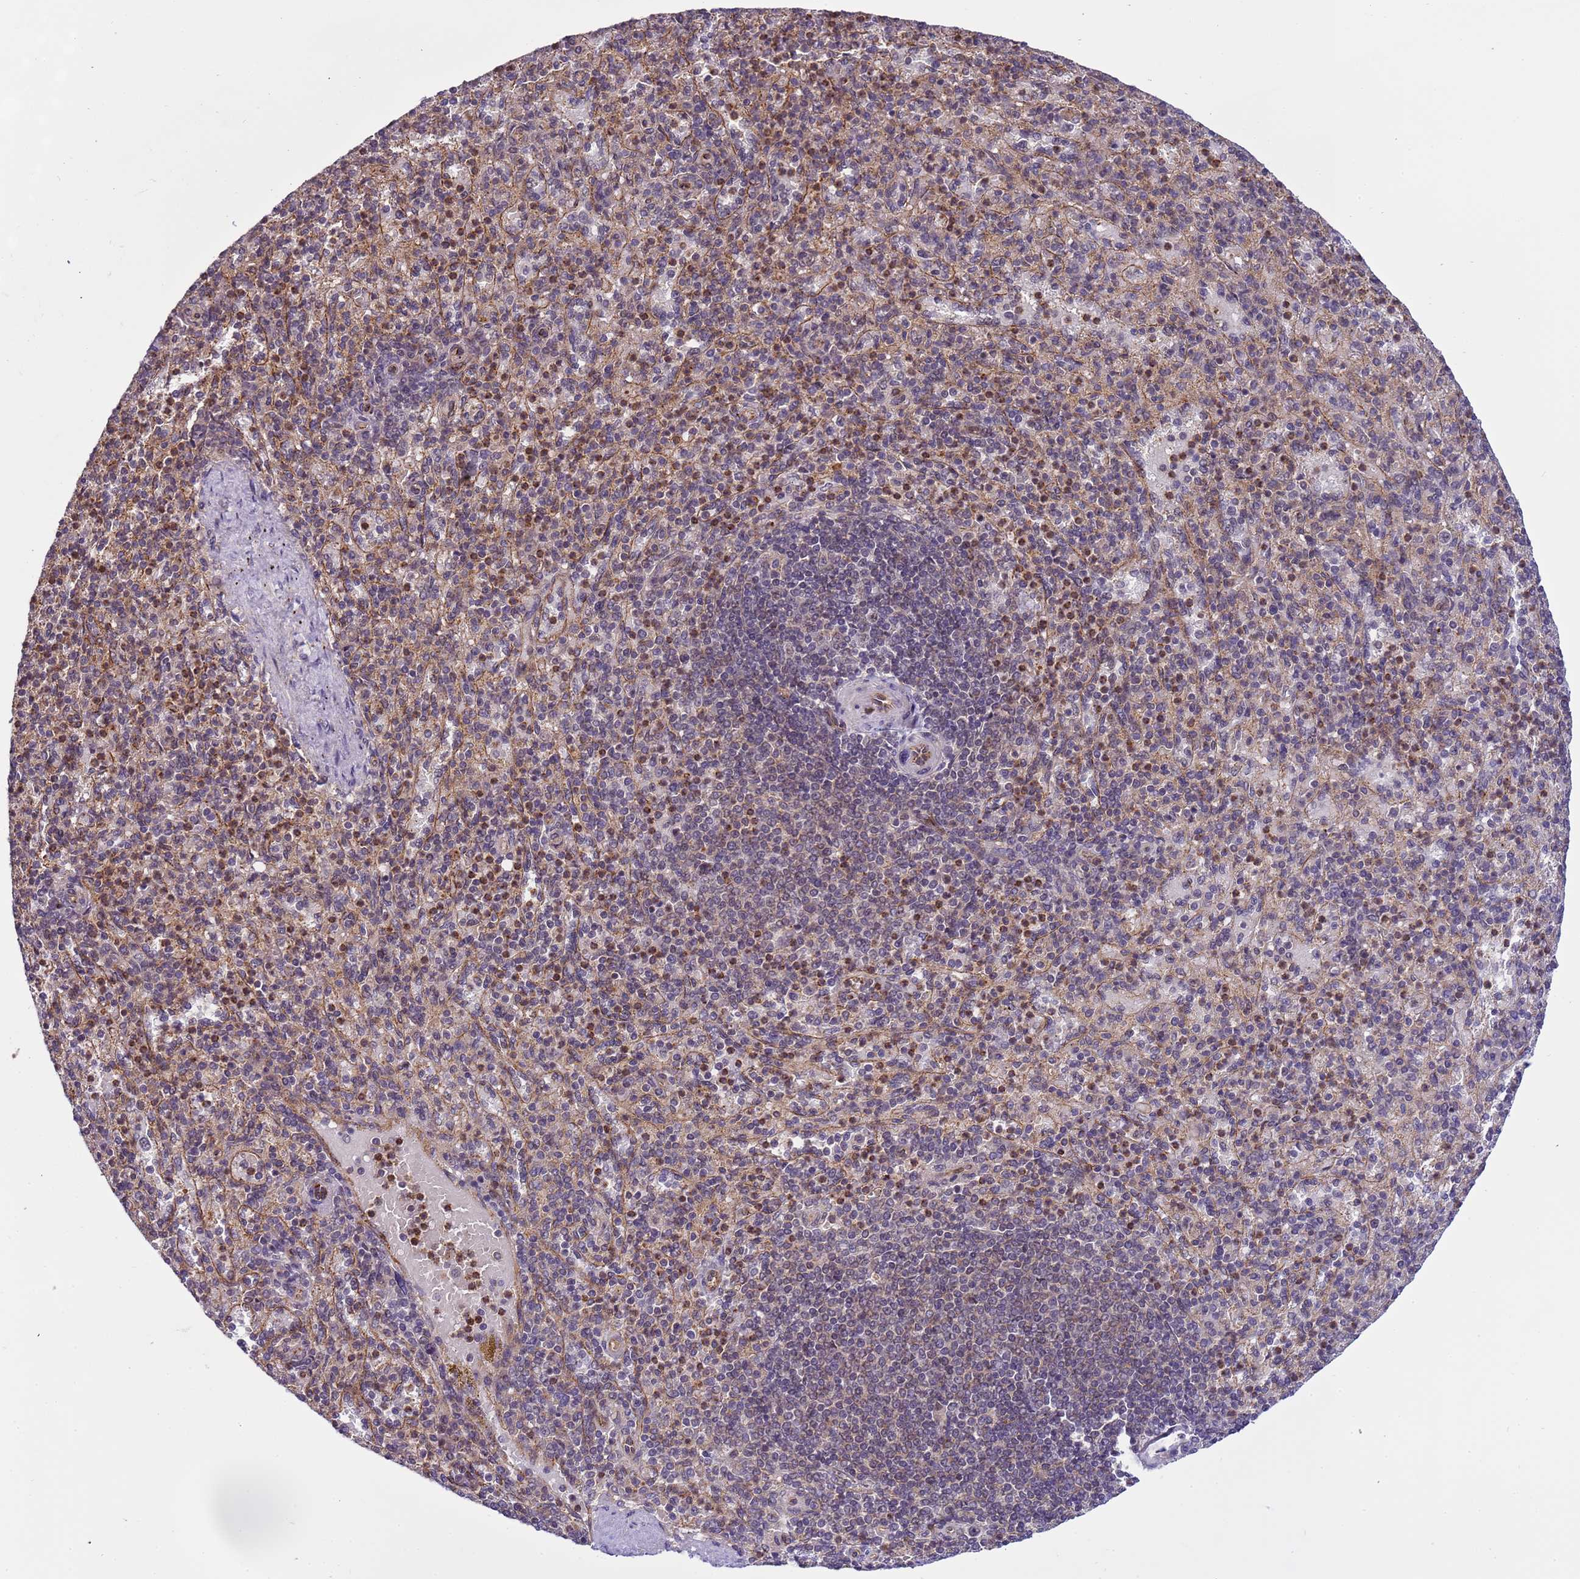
{"staining": {"intensity": "moderate", "quantity": "<25%", "location": "nuclear"}, "tissue": "spleen", "cell_type": "Cells in red pulp", "image_type": "normal", "snomed": [{"axis": "morphology", "description": "Normal tissue, NOS"}, {"axis": "topography", "description": "Spleen"}], "caption": "Spleen stained with a brown dye displays moderate nuclear positive positivity in about <25% of cells in red pulp.", "gene": "EMC2", "patient": {"sex": "female", "age": 74}}